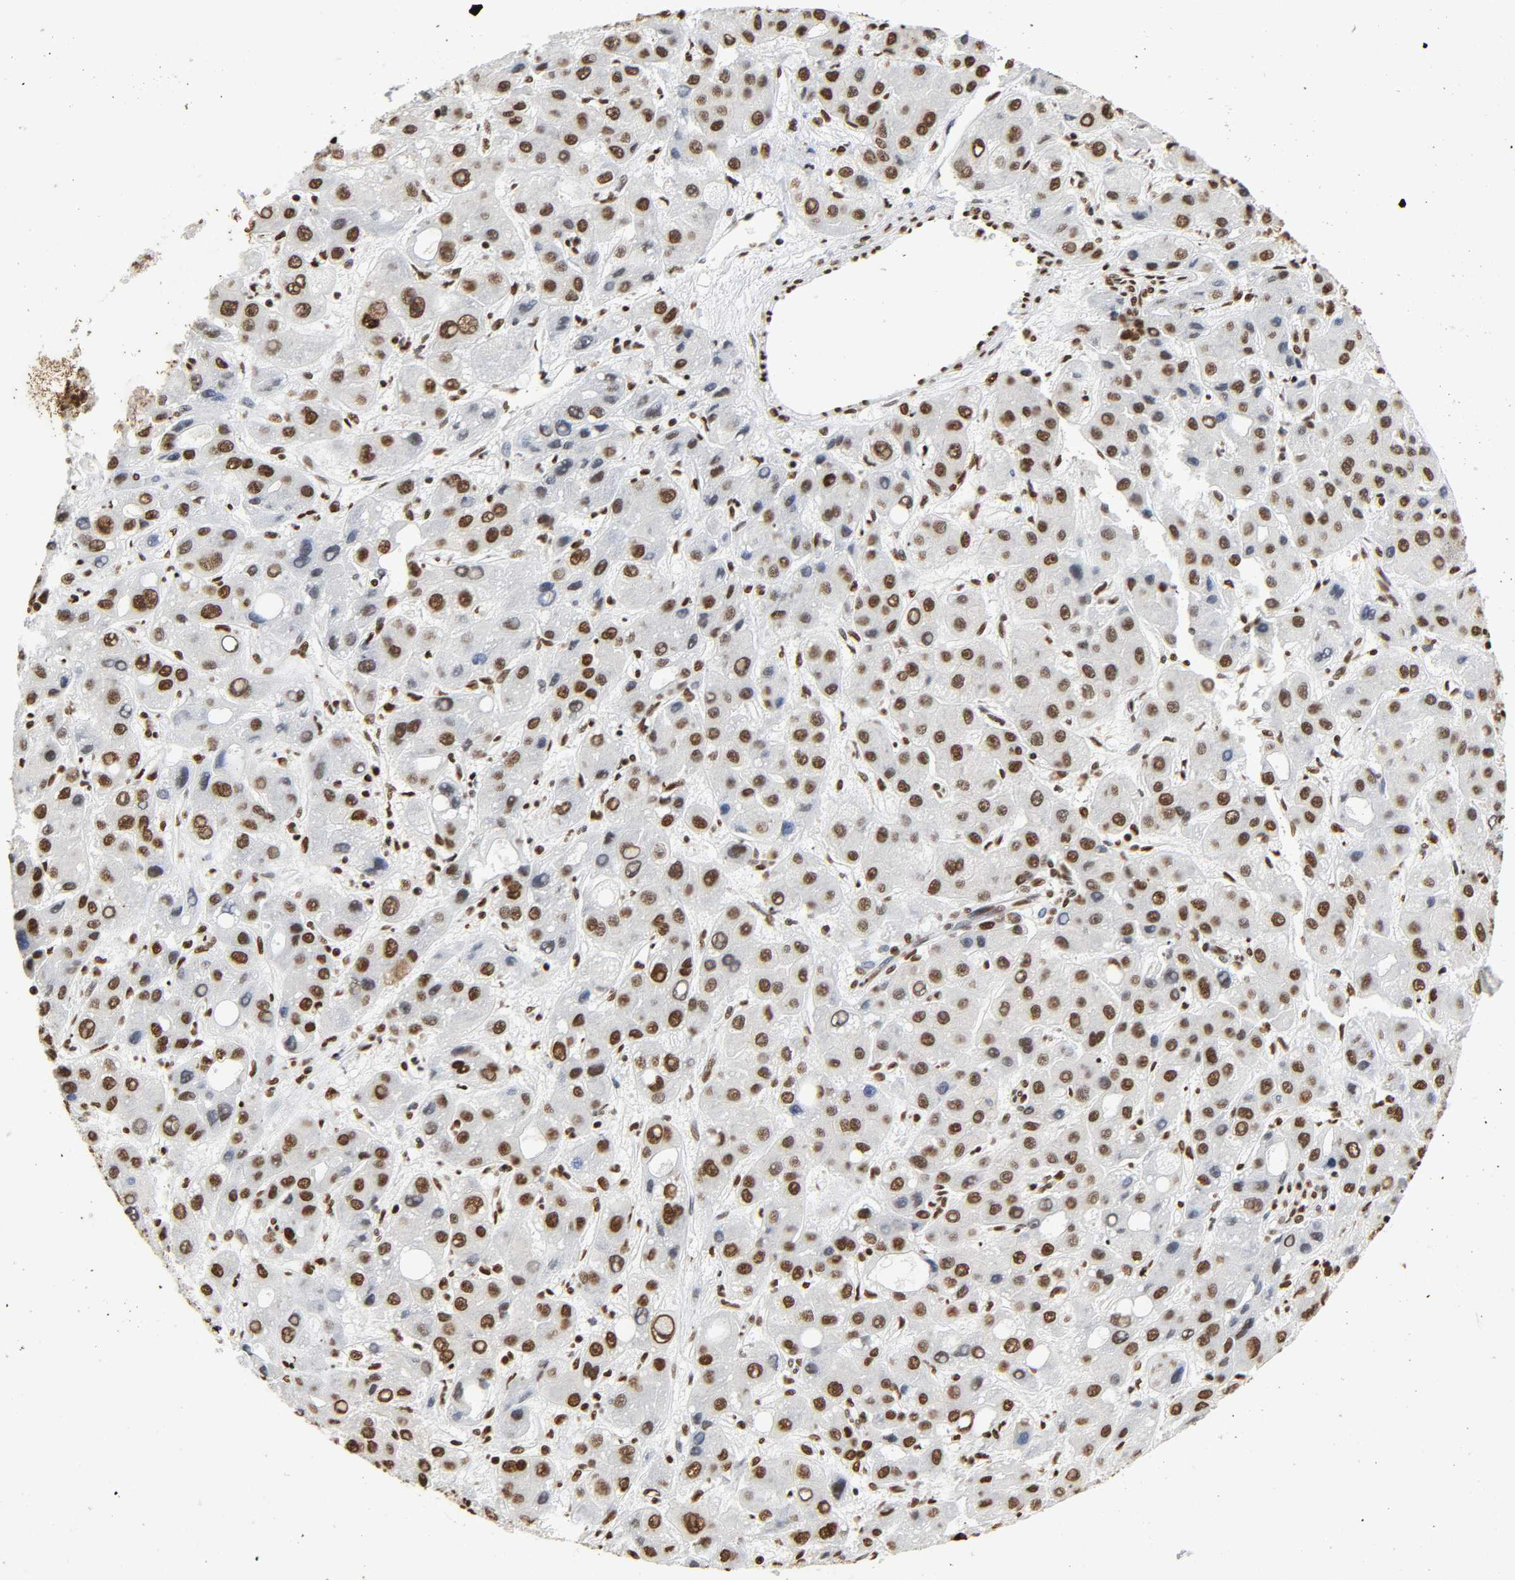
{"staining": {"intensity": "strong", "quantity": ">75%", "location": "nuclear"}, "tissue": "liver cancer", "cell_type": "Tumor cells", "image_type": "cancer", "snomed": [{"axis": "morphology", "description": "Carcinoma, Hepatocellular, NOS"}, {"axis": "topography", "description": "Liver"}], "caption": "This micrograph reveals immunohistochemistry (IHC) staining of human liver hepatocellular carcinoma, with high strong nuclear staining in approximately >75% of tumor cells.", "gene": "HNRNPC", "patient": {"sex": "male", "age": 55}}